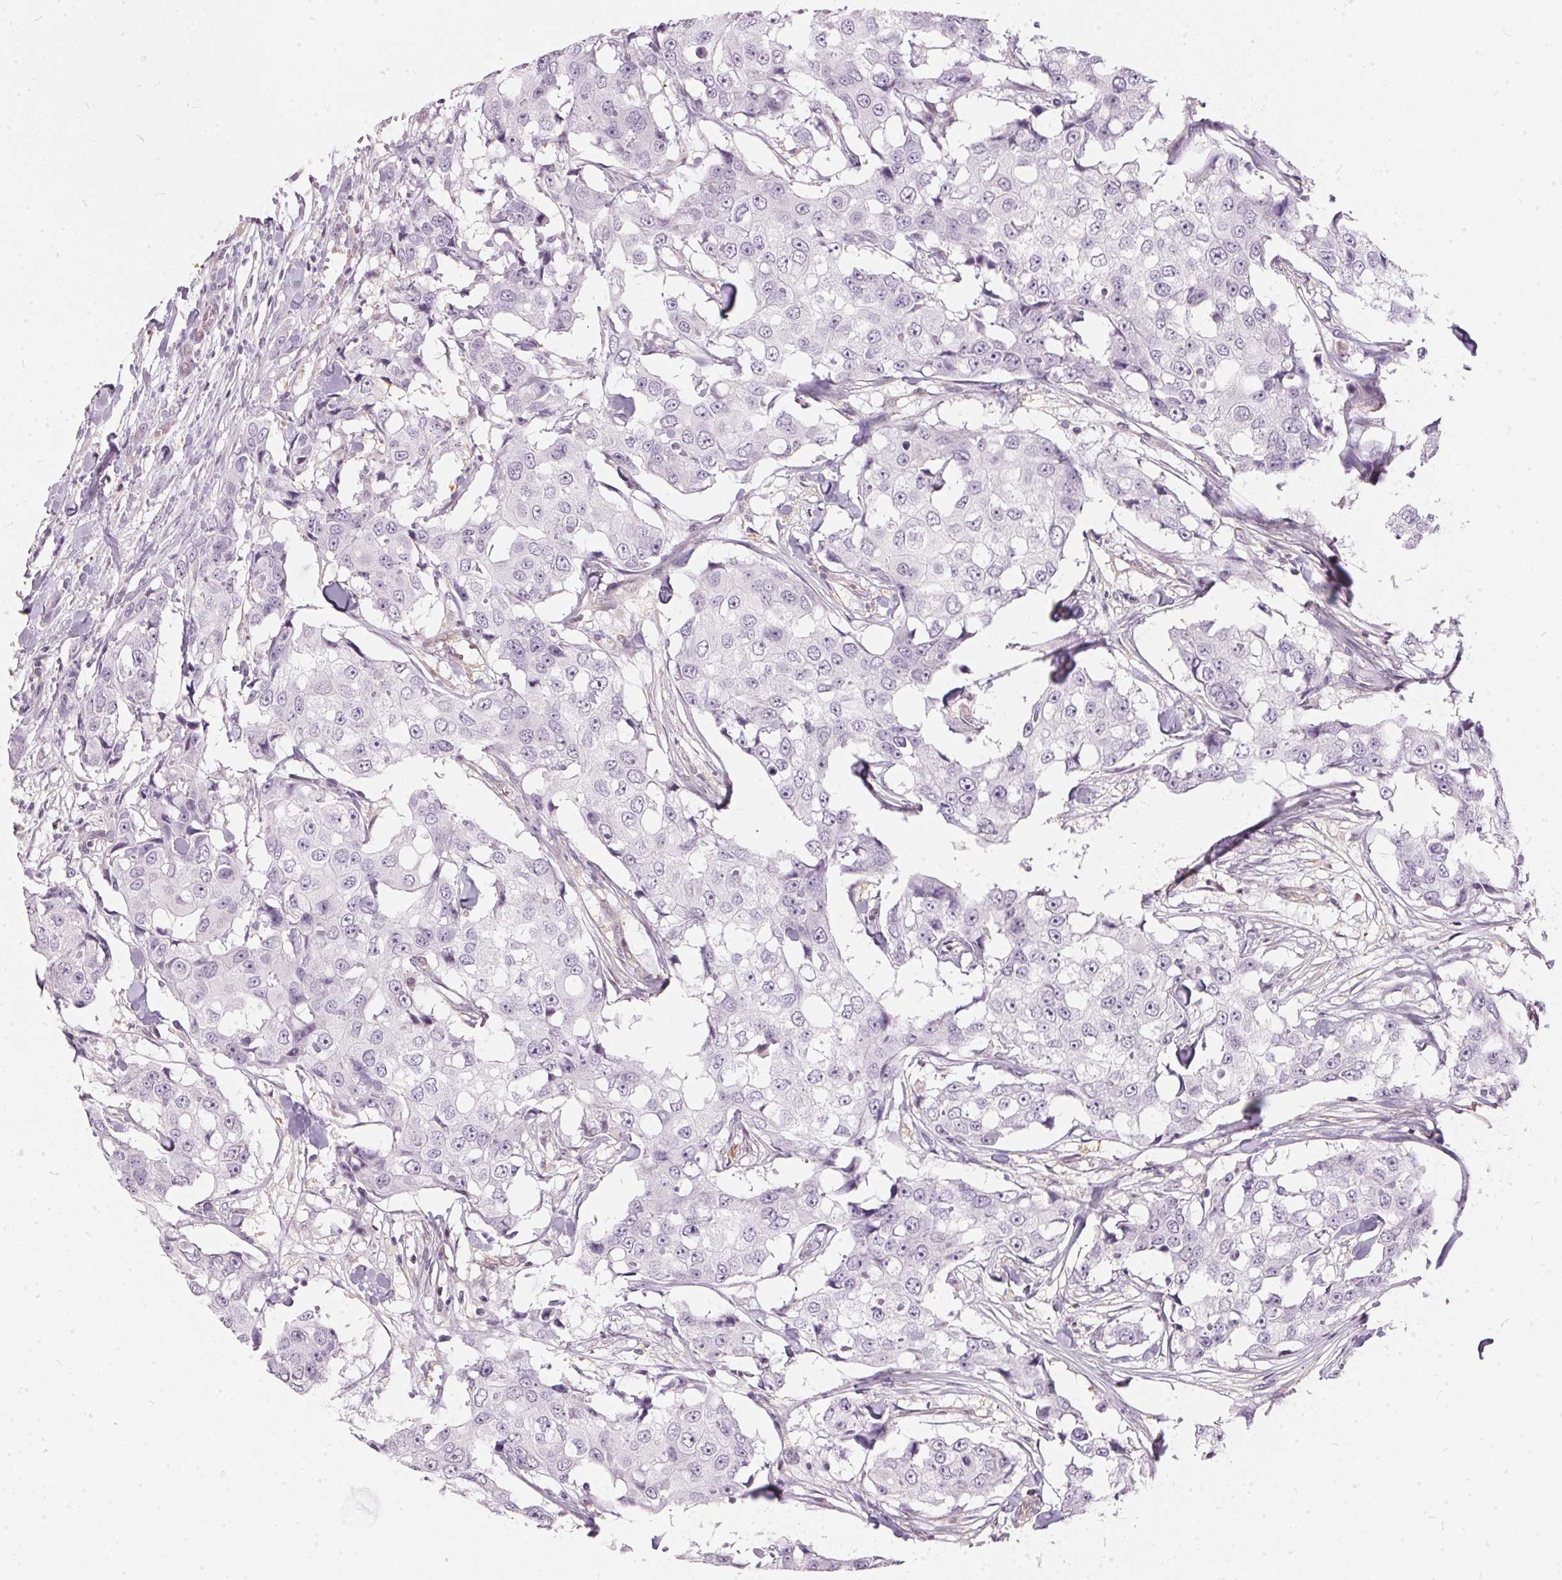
{"staining": {"intensity": "negative", "quantity": "none", "location": "none"}, "tissue": "breast cancer", "cell_type": "Tumor cells", "image_type": "cancer", "snomed": [{"axis": "morphology", "description": "Duct carcinoma"}, {"axis": "topography", "description": "Breast"}], "caption": "This is an immunohistochemistry image of human breast cancer (intraductal carcinoma). There is no expression in tumor cells.", "gene": "BLMH", "patient": {"sex": "female", "age": 27}}